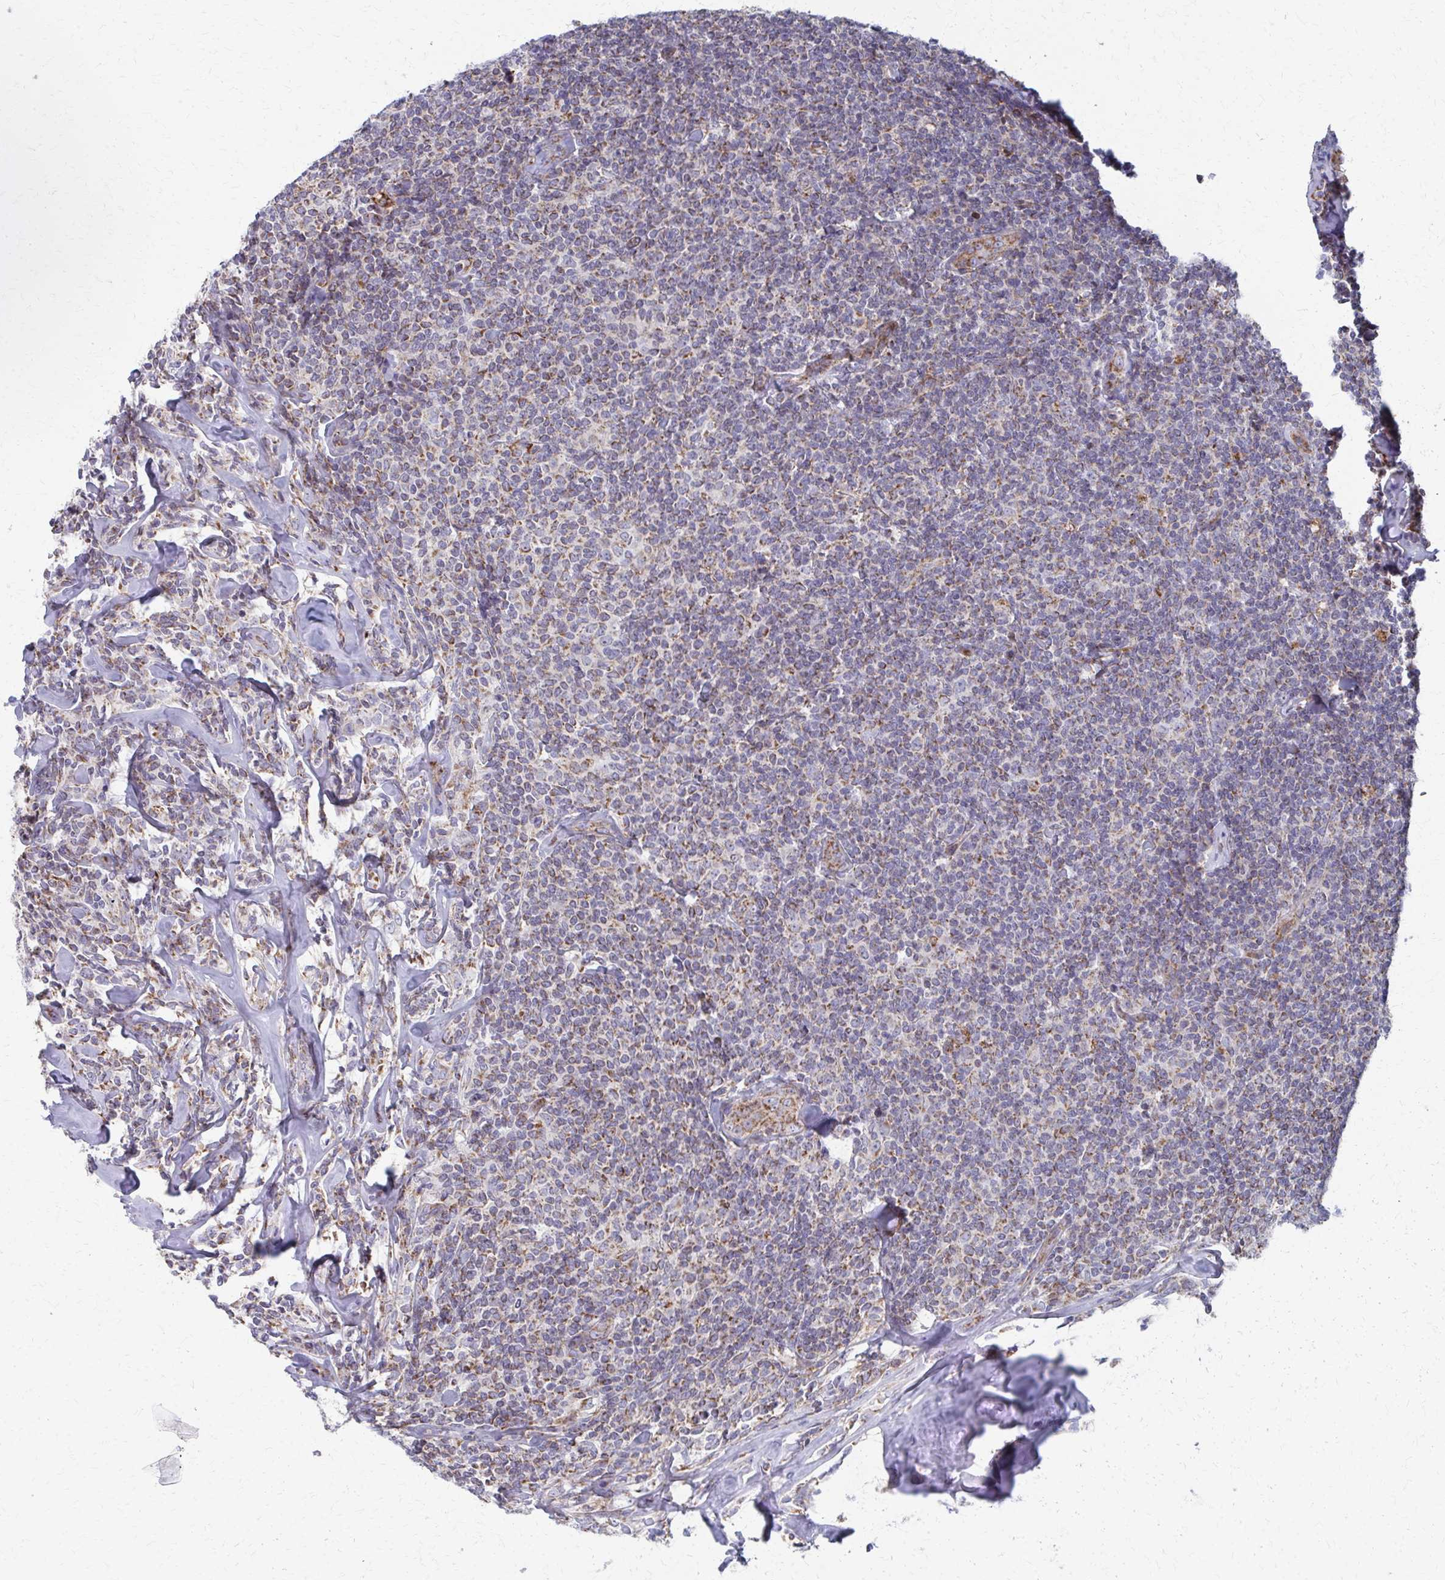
{"staining": {"intensity": "moderate", "quantity": "25%-75%", "location": "cytoplasmic/membranous"}, "tissue": "lymphoma", "cell_type": "Tumor cells", "image_type": "cancer", "snomed": [{"axis": "morphology", "description": "Malignant lymphoma, non-Hodgkin's type, Low grade"}, {"axis": "topography", "description": "Lymph node"}], "caption": "This is an image of IHC staining of lymphoma, which shows moderate staining in the cytoplasmic/membranous of tumor cells.", "gene": "FAHD1", "patient": {"sex": "female", "age": 56}}